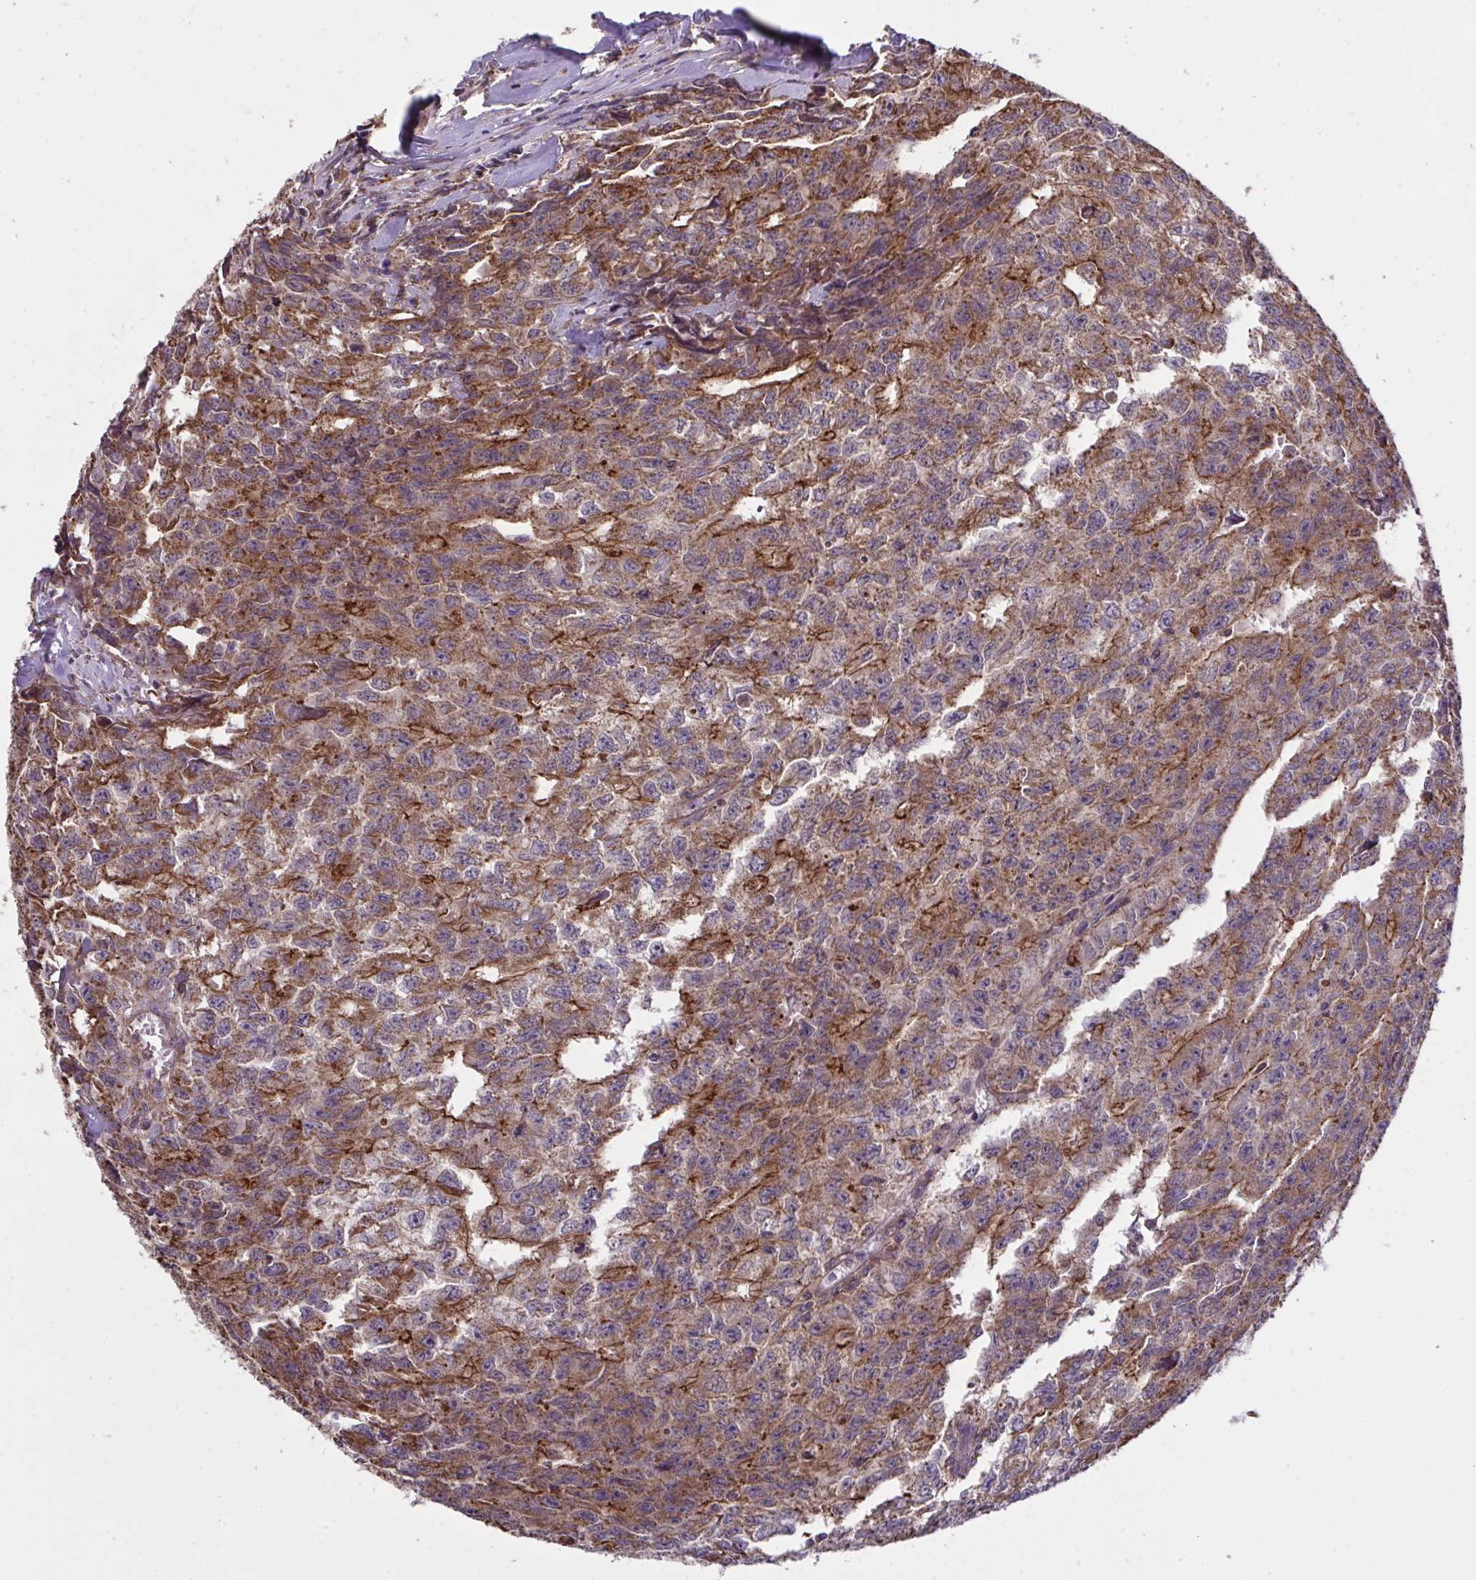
{"staining": {"intensity": "moderate", "quantity": "25%-75%", "location": "cytoplasmic/membranous"}, "tissue": "testis cancer", "cell_type": "Tumor cells", "image_type": "cancer", "snomed": [{"axis": "morphology", "description": "Carcinoma, Embryonal, NOS"}, {"axis": "morphology", "description": "Teratoma, malignant, NOS"}, {"axis": "topography", "description": "Testis"}], "caption": "Immunohistochemical staining of human testis cancer (embryonal carcinoma) shows medium levels of moderate cytoplasmic/membranous protein expression in approximately 25%-75% of tumor cells.", "gene": "PPM1H", "patient": {"sex": "male", "age": 24}}